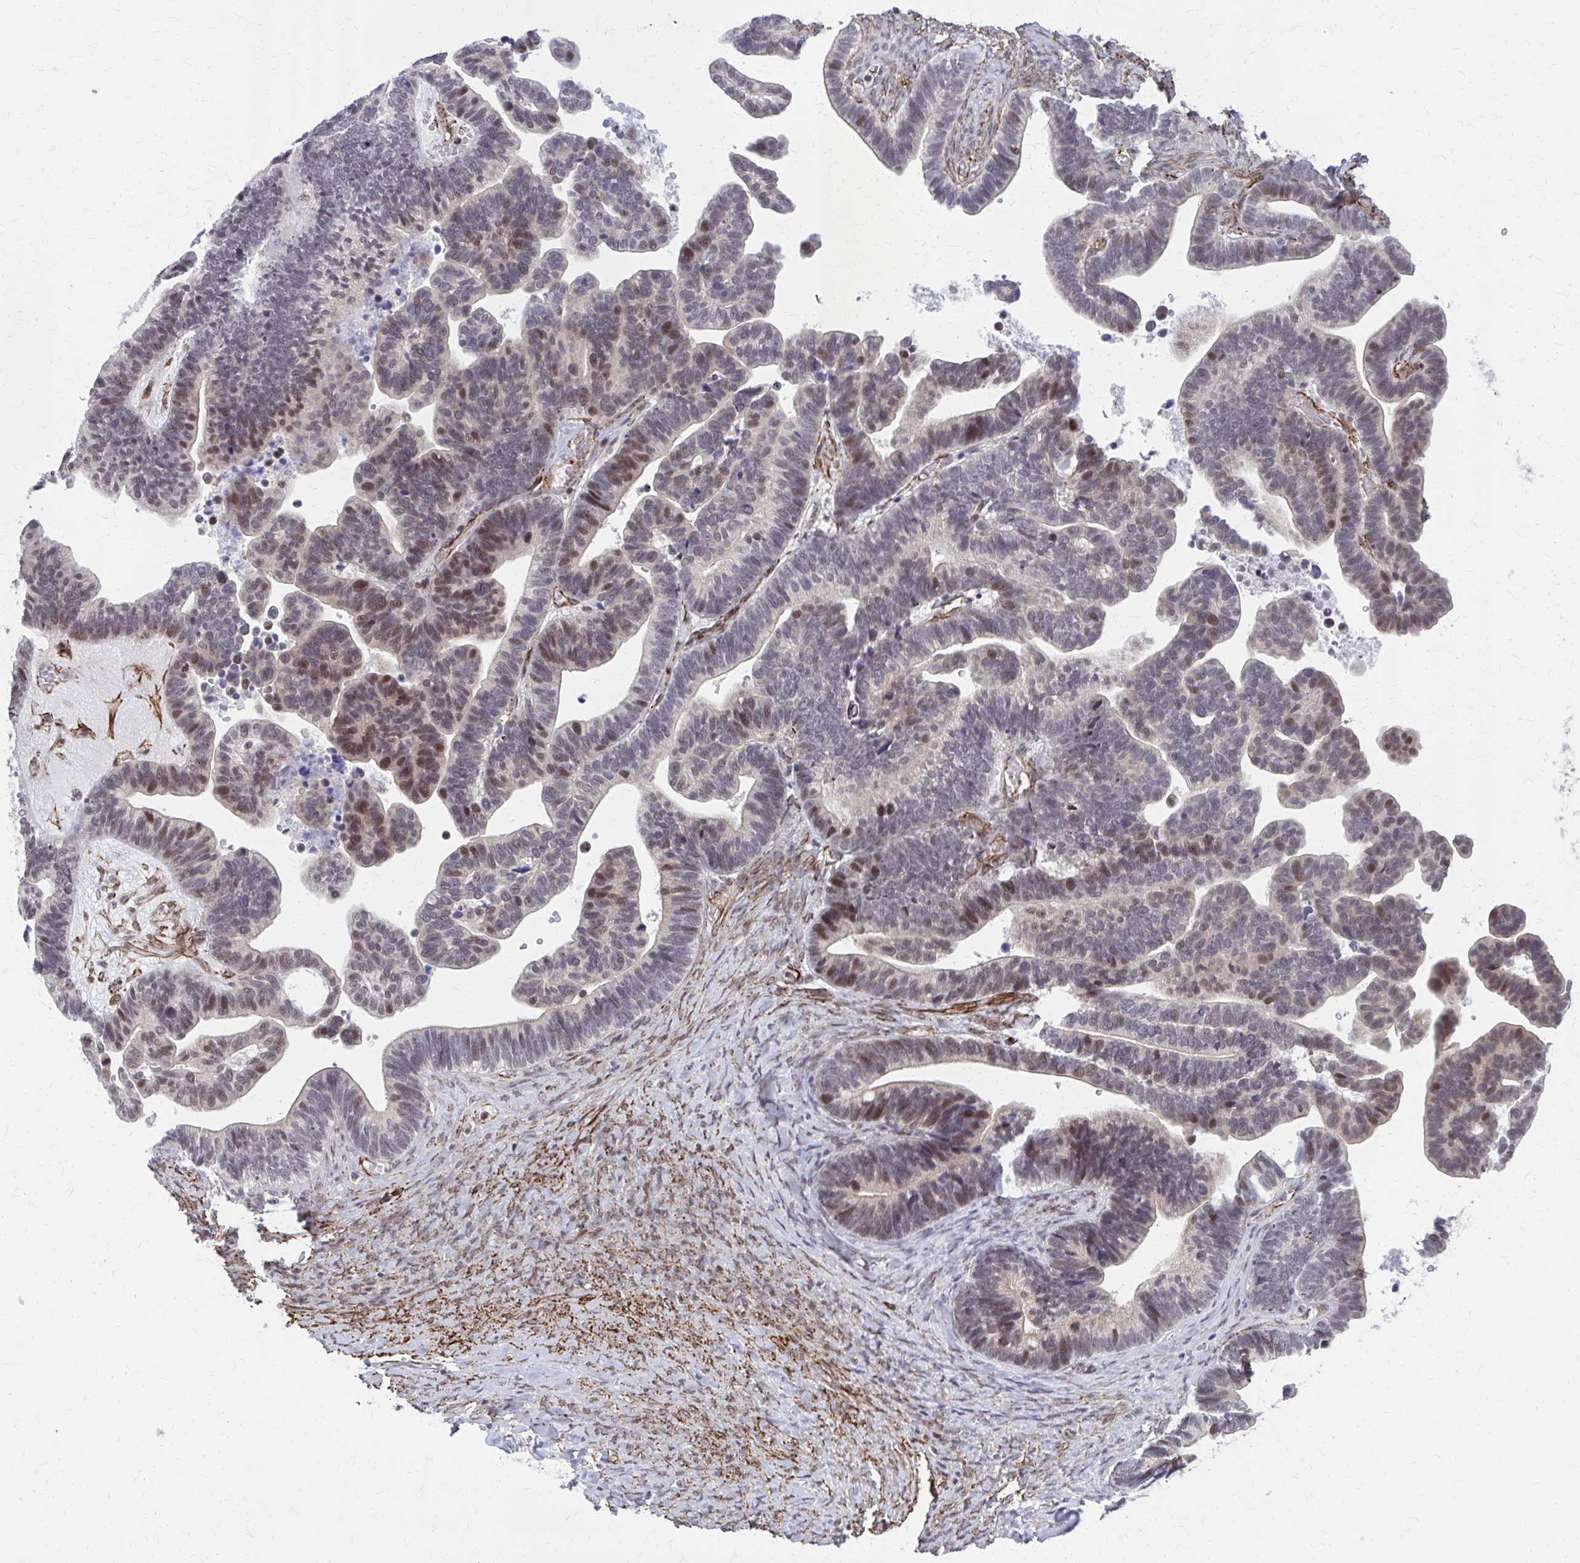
{"staining": {"intensity": "moderate", "quantity": "<25%", "location": "nuclear"}, "tissue": "ovarian cancer", "cell_type": "Tumor cells", "image_type": "cancer", "snomed": [{"axis": "morphology", "description": "Cystadenocarcinoma, serous, NOS"}, {"axis": "topography", "description": "Ovary"}], "caption": "IHC (DAB) staining of ovarian serous cystadenocarcinoma exhibits moderate nuclear protein staining in approximately <25% of tumor cells.", "gene": "NRBF2", "patient": {"sex": "female", "age": 56}}